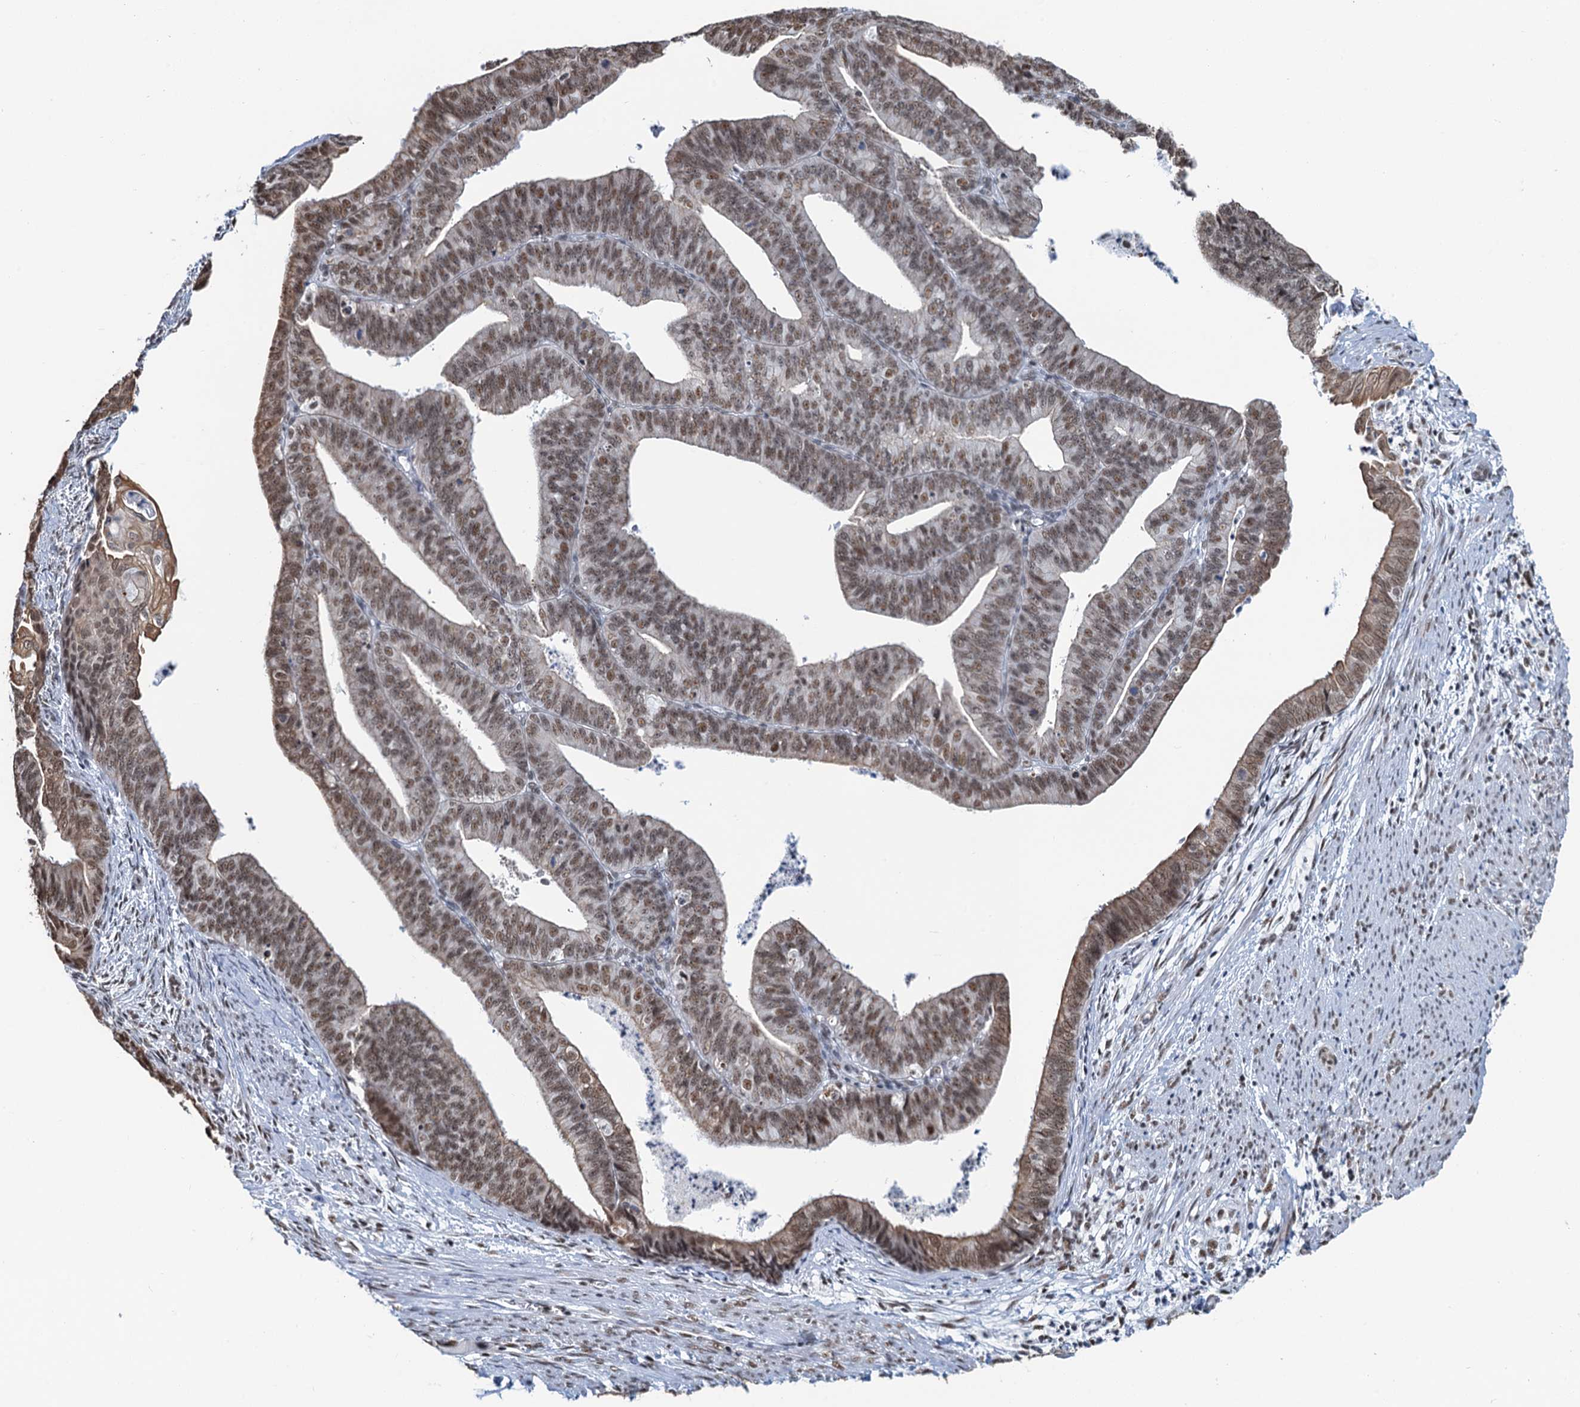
{"staining": {"intensity": "moderate", "quantity": ">75%", "location": "nuclear"}, "tissue": "endometrial cancer", "cell_type": "Tumor cells", "image_type": "cancer", "snomed": [{"axis": "morphology", "description": "Adenocarcinoma, NOS"}, {"axis": "topography", "description": "Endometrium"}], "caption": "Adenocarcinoma (endometrial) stained with immunohistochemistry displays moderate nuclear staining in approximately >75% of tumor cells.", "gene": "ZNF609", "patient": {"sex": "female", "age": 73}}